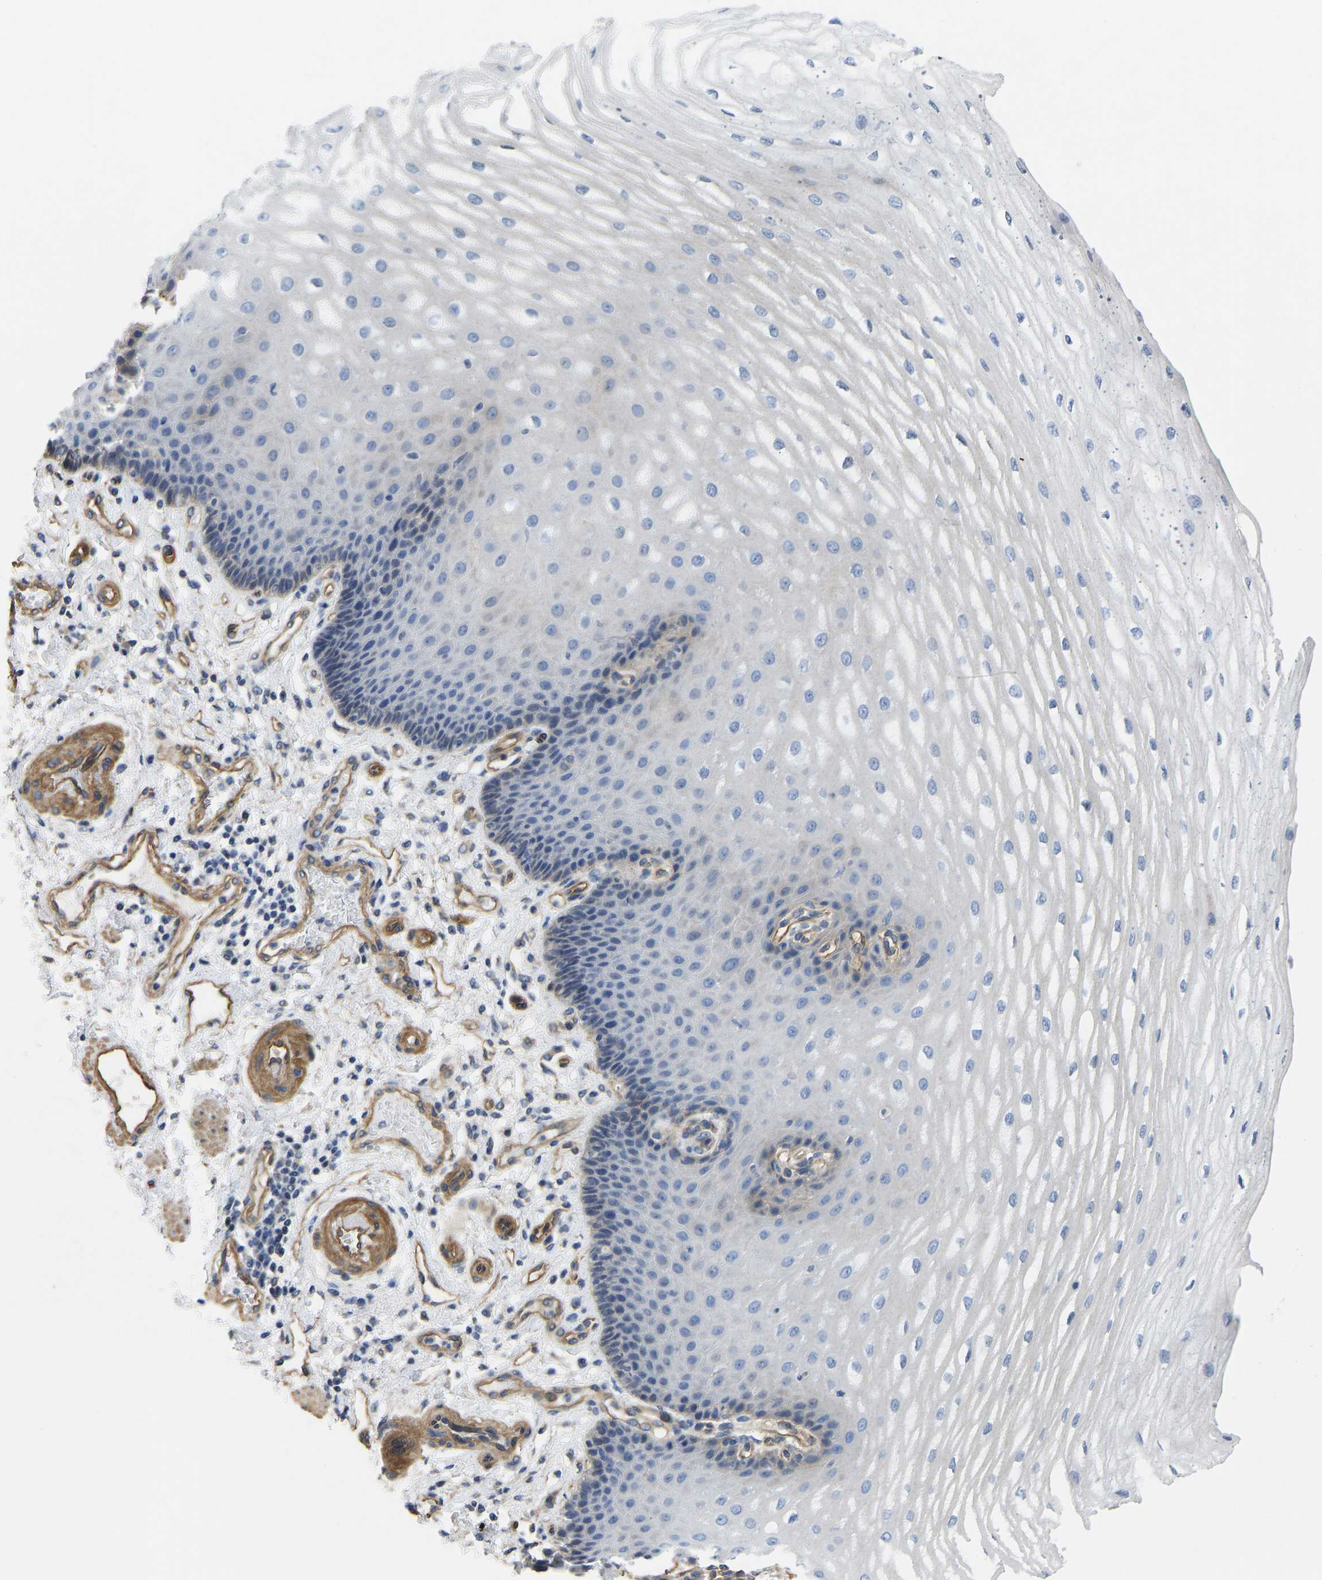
{"staining": {"intensity": "weak", "quantity": "<25%", "location": "cytoplasmic/membranous"}, "tissue": "esophagus", "cell_type": "Squamous epithelial cells", "image_type": "normal", "snomed": [{"axis": "morphology", "description": "Normal tissue, NOS"}, {"axis": "topography", "description": "Esophagus"}], "caption": "DAB immunohistochemical staining of normal human esophagus exhibits no significant positivity in squamous epithelial cells. The staining was performed using DAB to visualize the protein expression in brown, while the nuclei were stained in blue with hematoxylin (Magnification: 20x).", "gene": "ELMO2", "patient": {"sex": "male", "age": 54}}